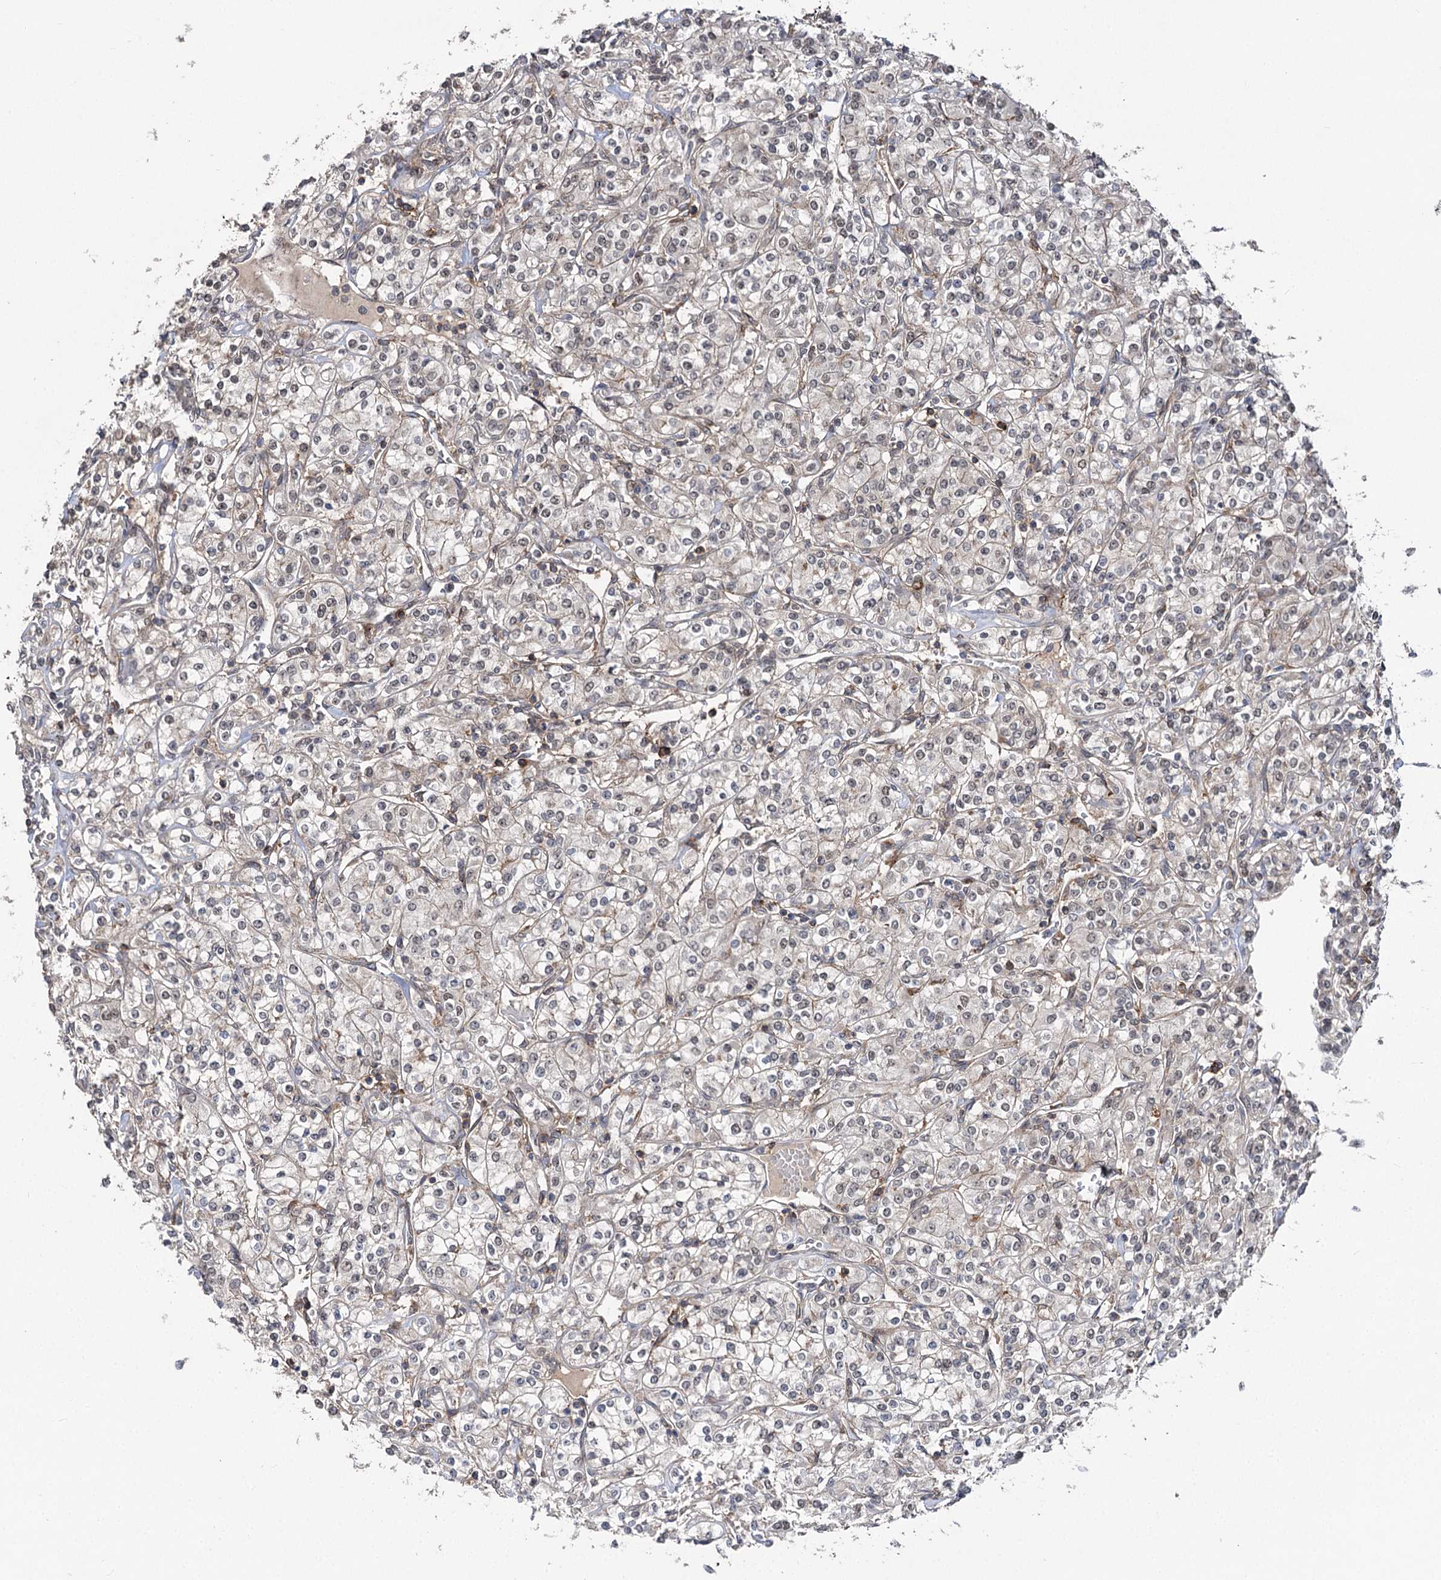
{"staining": {"intensity": "weak", "quantity": "25%-75%", "location": "nuclear"}, "tissue": "renal cancer", "cell_type": "Tumor cells", "image_type": "cancer", "snomed": [{"axis": "morphology", "description": "Adenocarcinoma, NOS"}, {"axis": "topography", "description": "Kidney"}], "caption": "Weak nuclear positivity for a protein is identified in approximately 25%-75% of tumor cells of renal adenocarcinoma using immunohistochemistry.", "gene": "STX6", "patient": {"sex": "male", "age": 77}}